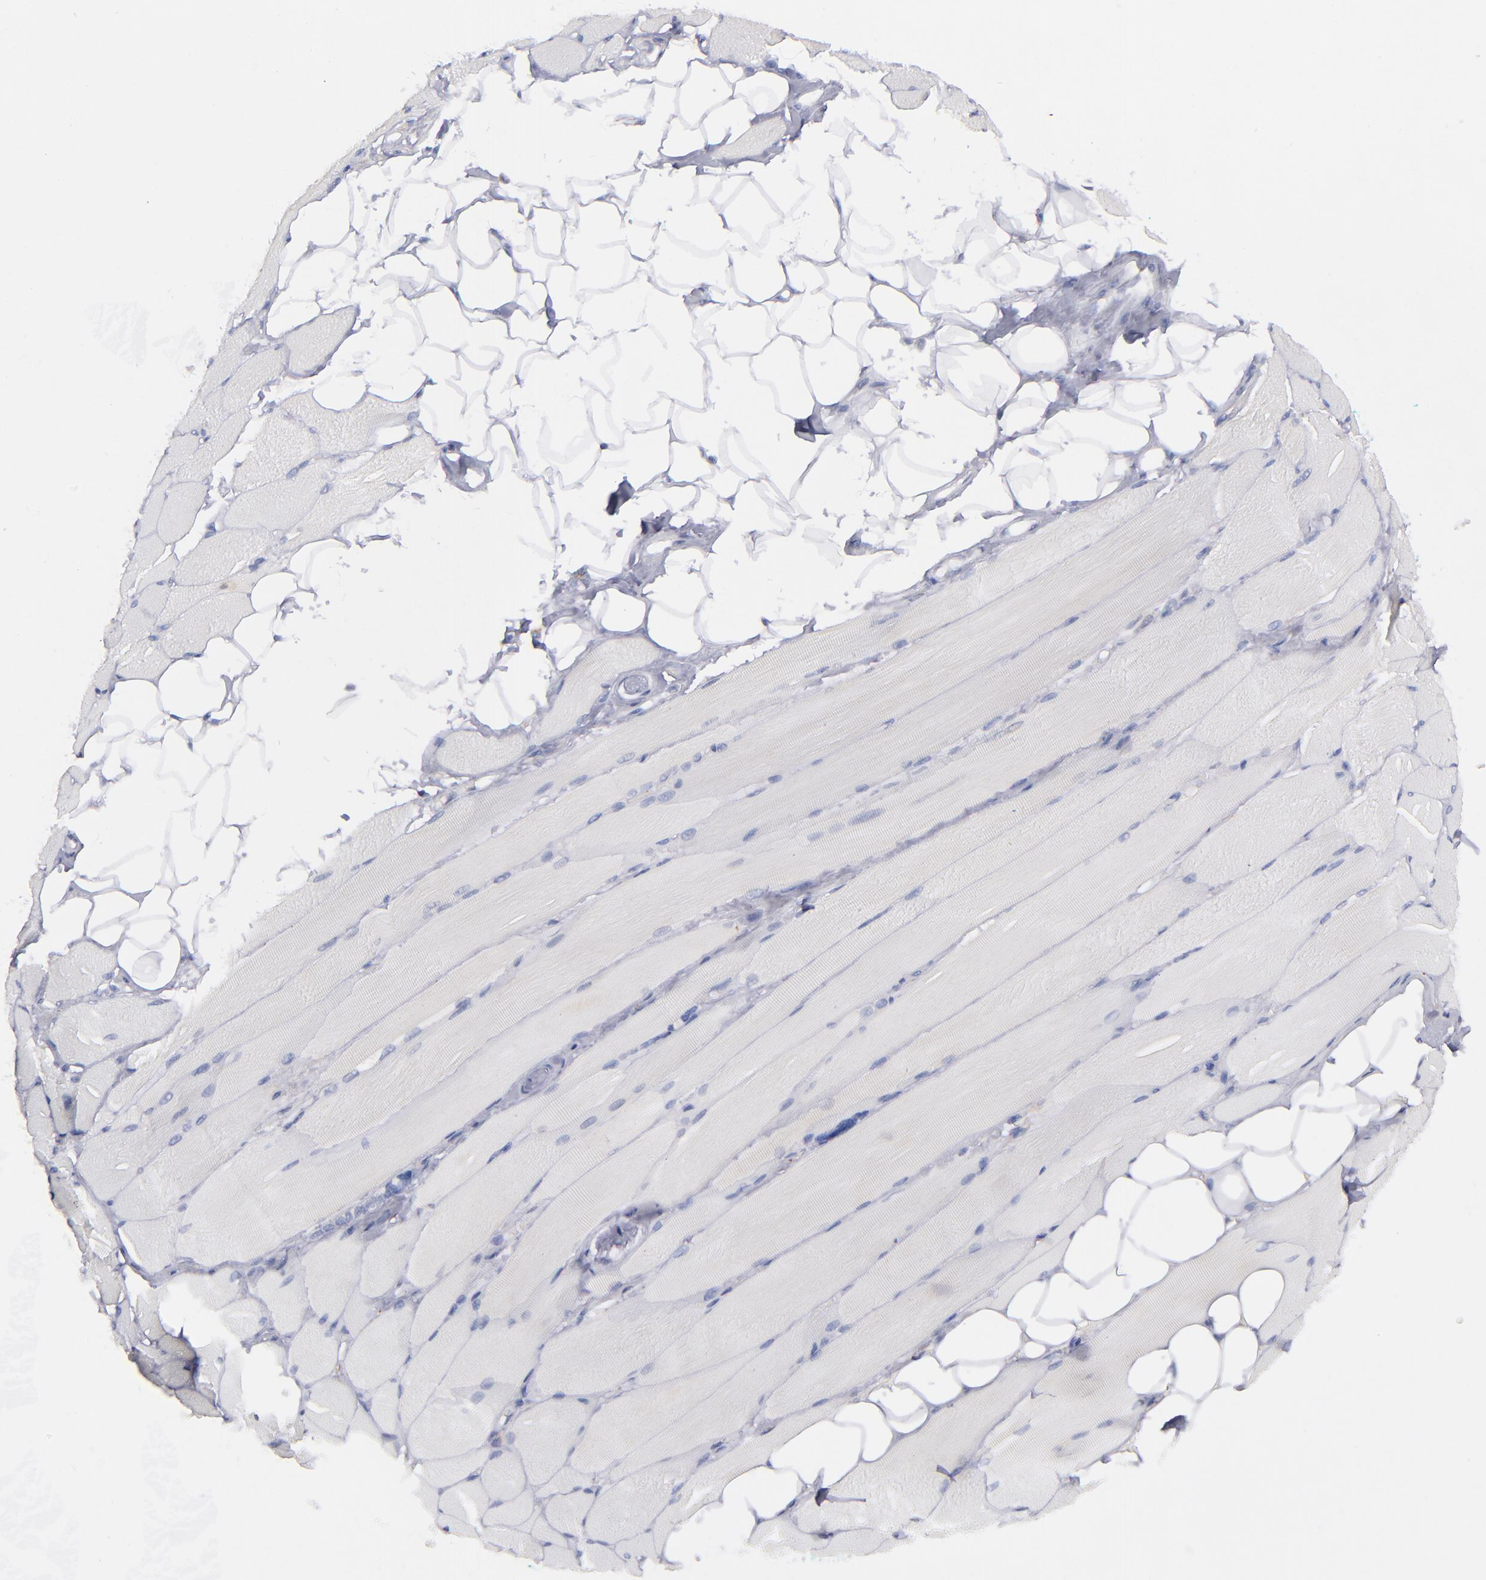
{"staining": {"intensity": "negative", "quantity": "none", "location": "none"}, "tissue": "skeletal muscle", "cell_type": "Myocytes", "image_type": "normal", "snomed": [{"axis": "morphology", "description": "Normal tissue, NOS"}, {"axis": "topography", "description": "Skeletal muscle"}, {"axis": "topography", "description": "Peripheral nerve tissue"}], "caption": "Immunohistochemistry (IHC) image of normal skeletal muscle stained for a protein (brown), which exhibits no positivity in myocytes. Nuclei are stained in blue.", "gene": "MFGE8", "patient": {"sex": "female", "age": 84}}